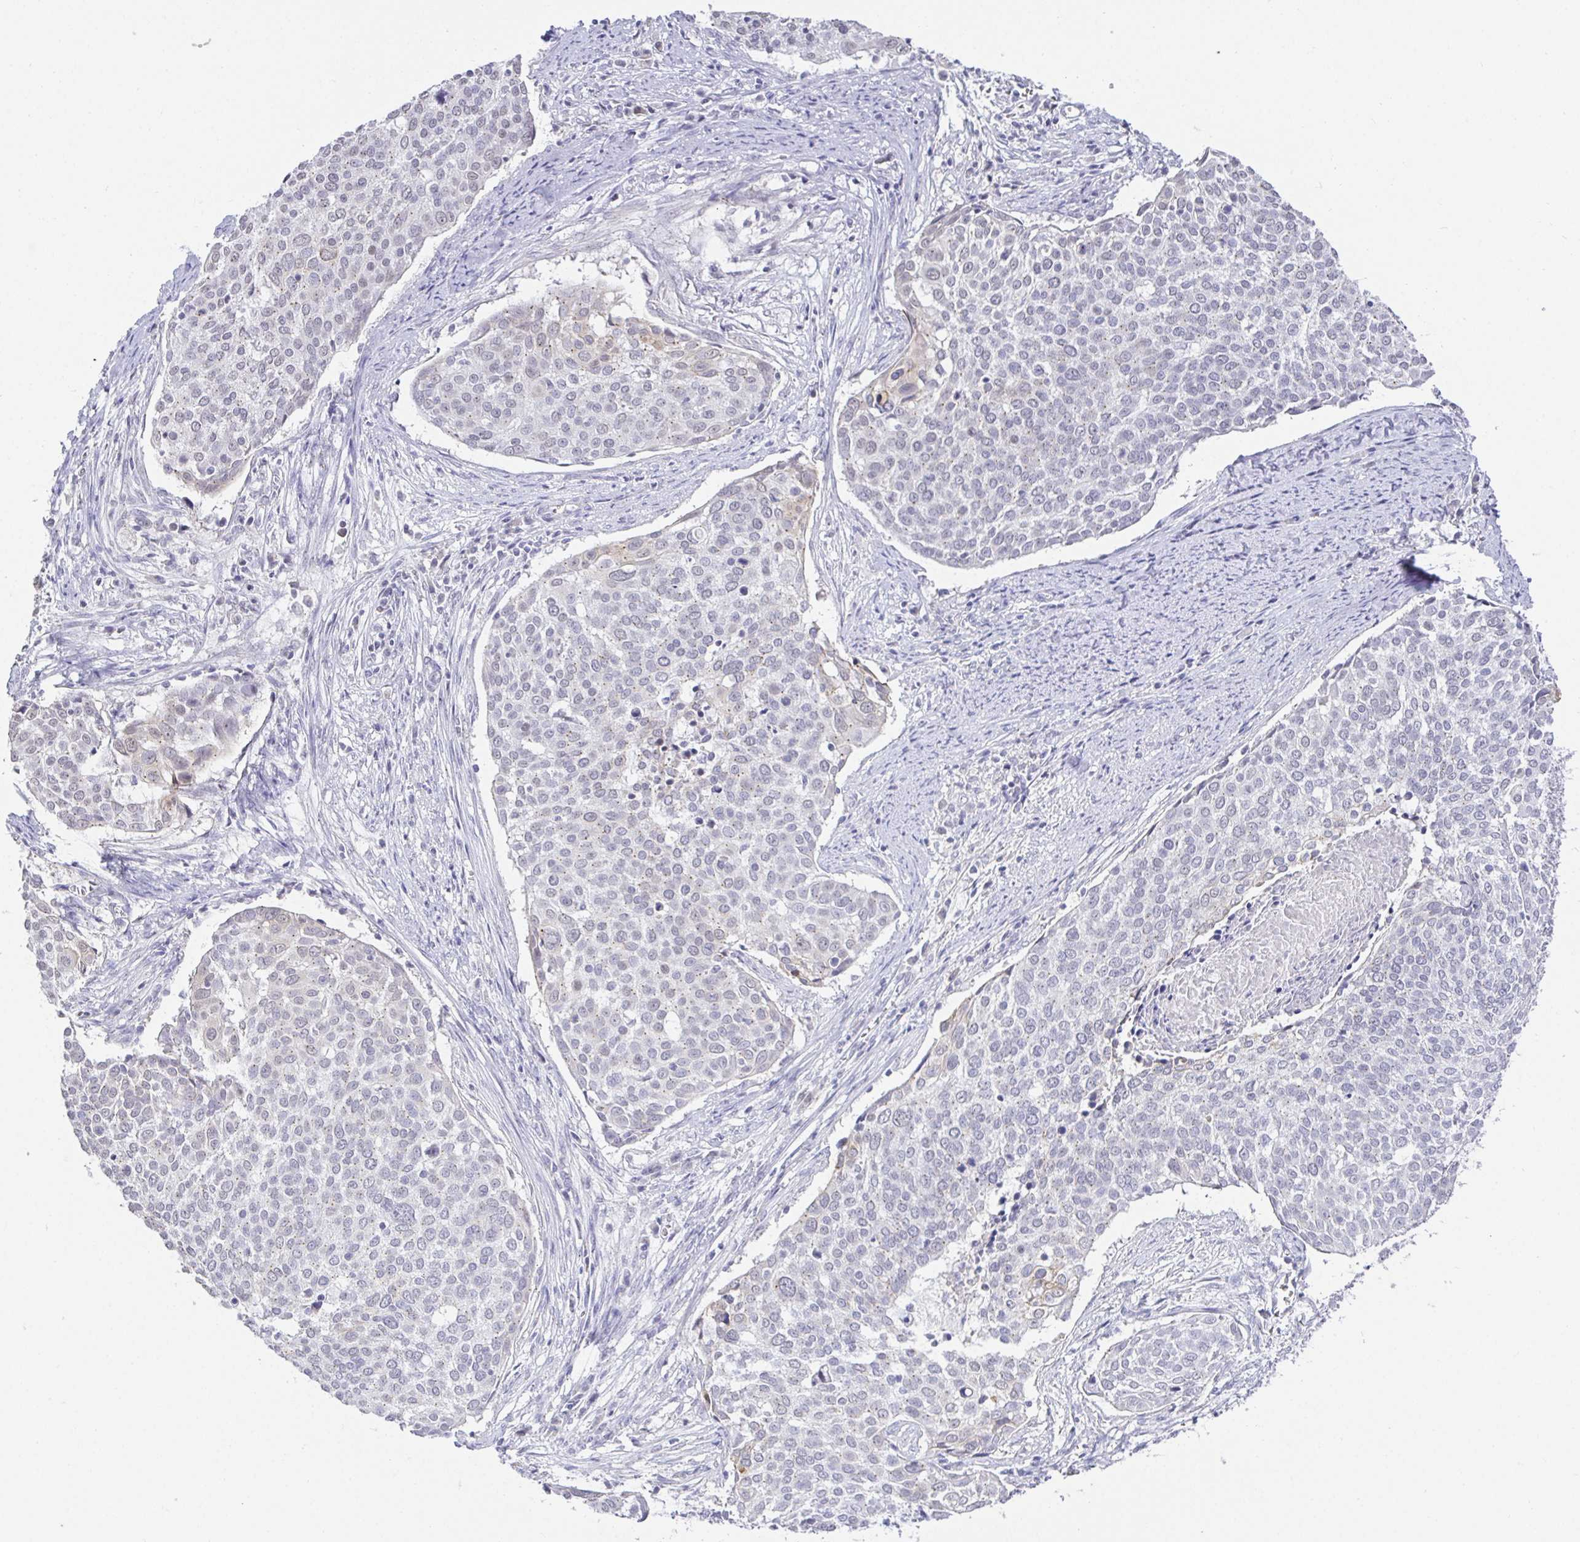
{"staining": {"intensity": "negative", "quantity": "none", "location": "none"}, "tissue": "cervical cancer", "cell_type": "Tumor cells", "image_type": "cancer", "snomed": [{"axis": "morphology", "description": "Squamous cell carcinoma, NOS"}, {"axis": "topography", "description": "Cervix"}], "caption": "Cervical cancer was stained to show a protein in brown. There is no significant expression in tumor cells. The staining was performed using DAB (3,3'-diaminobenzidine) to visualize the protein expression in brown, while the nuclei were stained in blue with hematoxylin (Magnification: 20x).", "gene": "EZHIP", "patient": {"sex": "female", "age": 39}}